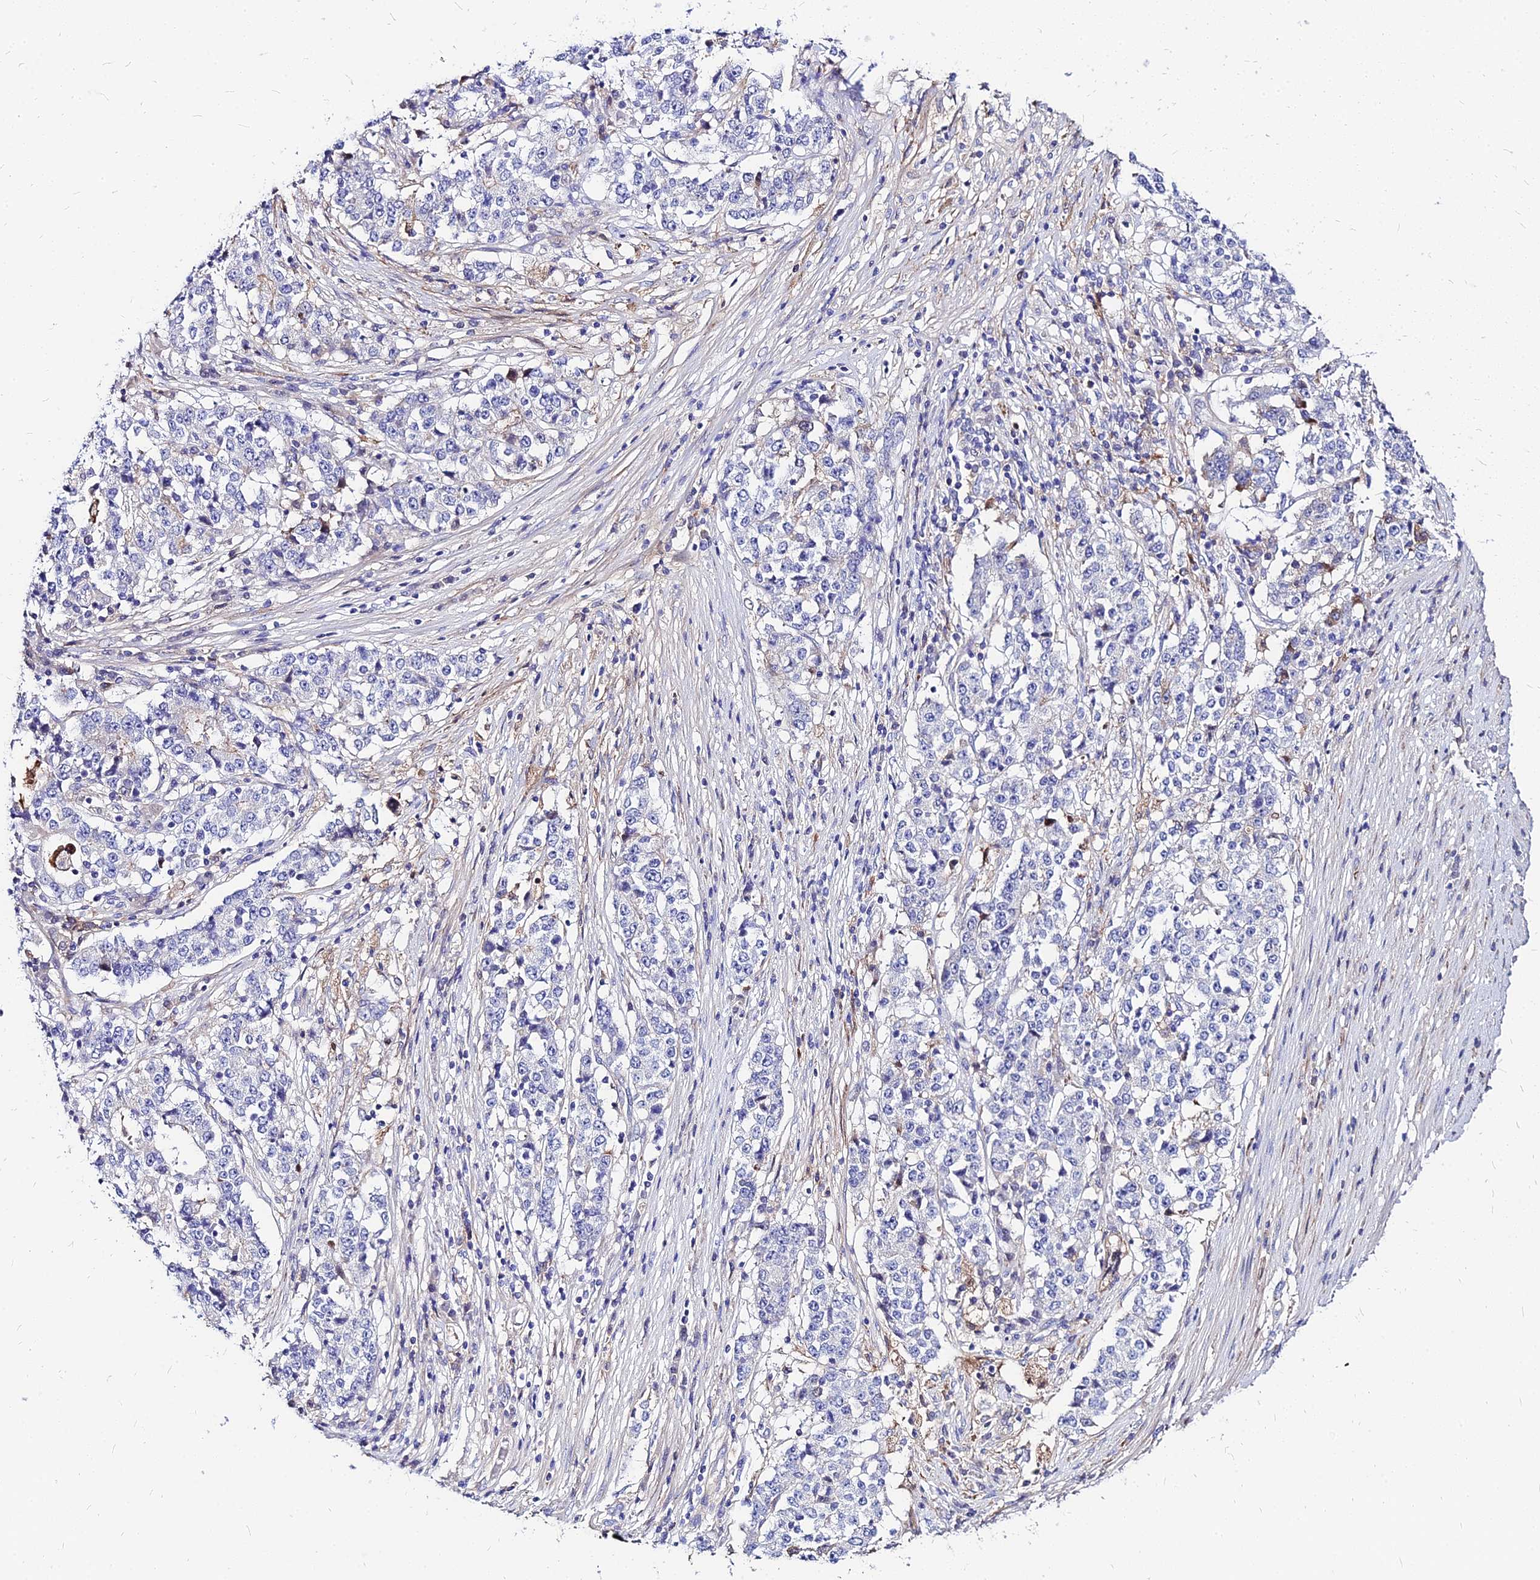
{"staining": {"intensity": "negative", "quantity": "none", "location": "none"}, "tissue": "stomach cancer", "cell_type": "Tumor cells", "image_type": "cancer", "snomed": [{"axis": "morphology", "description": "Adenocarcinoma, NOS"}, {"axis": "topography", "description": "Stomach"}], "caption": "An immunohistochemistry histopathology image of adenocarcinoma (stomach) is shown. There is no staining in tumor cells of adenocarcinoma (stomach). (Brightfield microscopy of DAB (3,3'-diaminobenzidine) IHC at high magnification).", "gene": "ACSM6", "patient": {"sex": "male", "age": 59}}